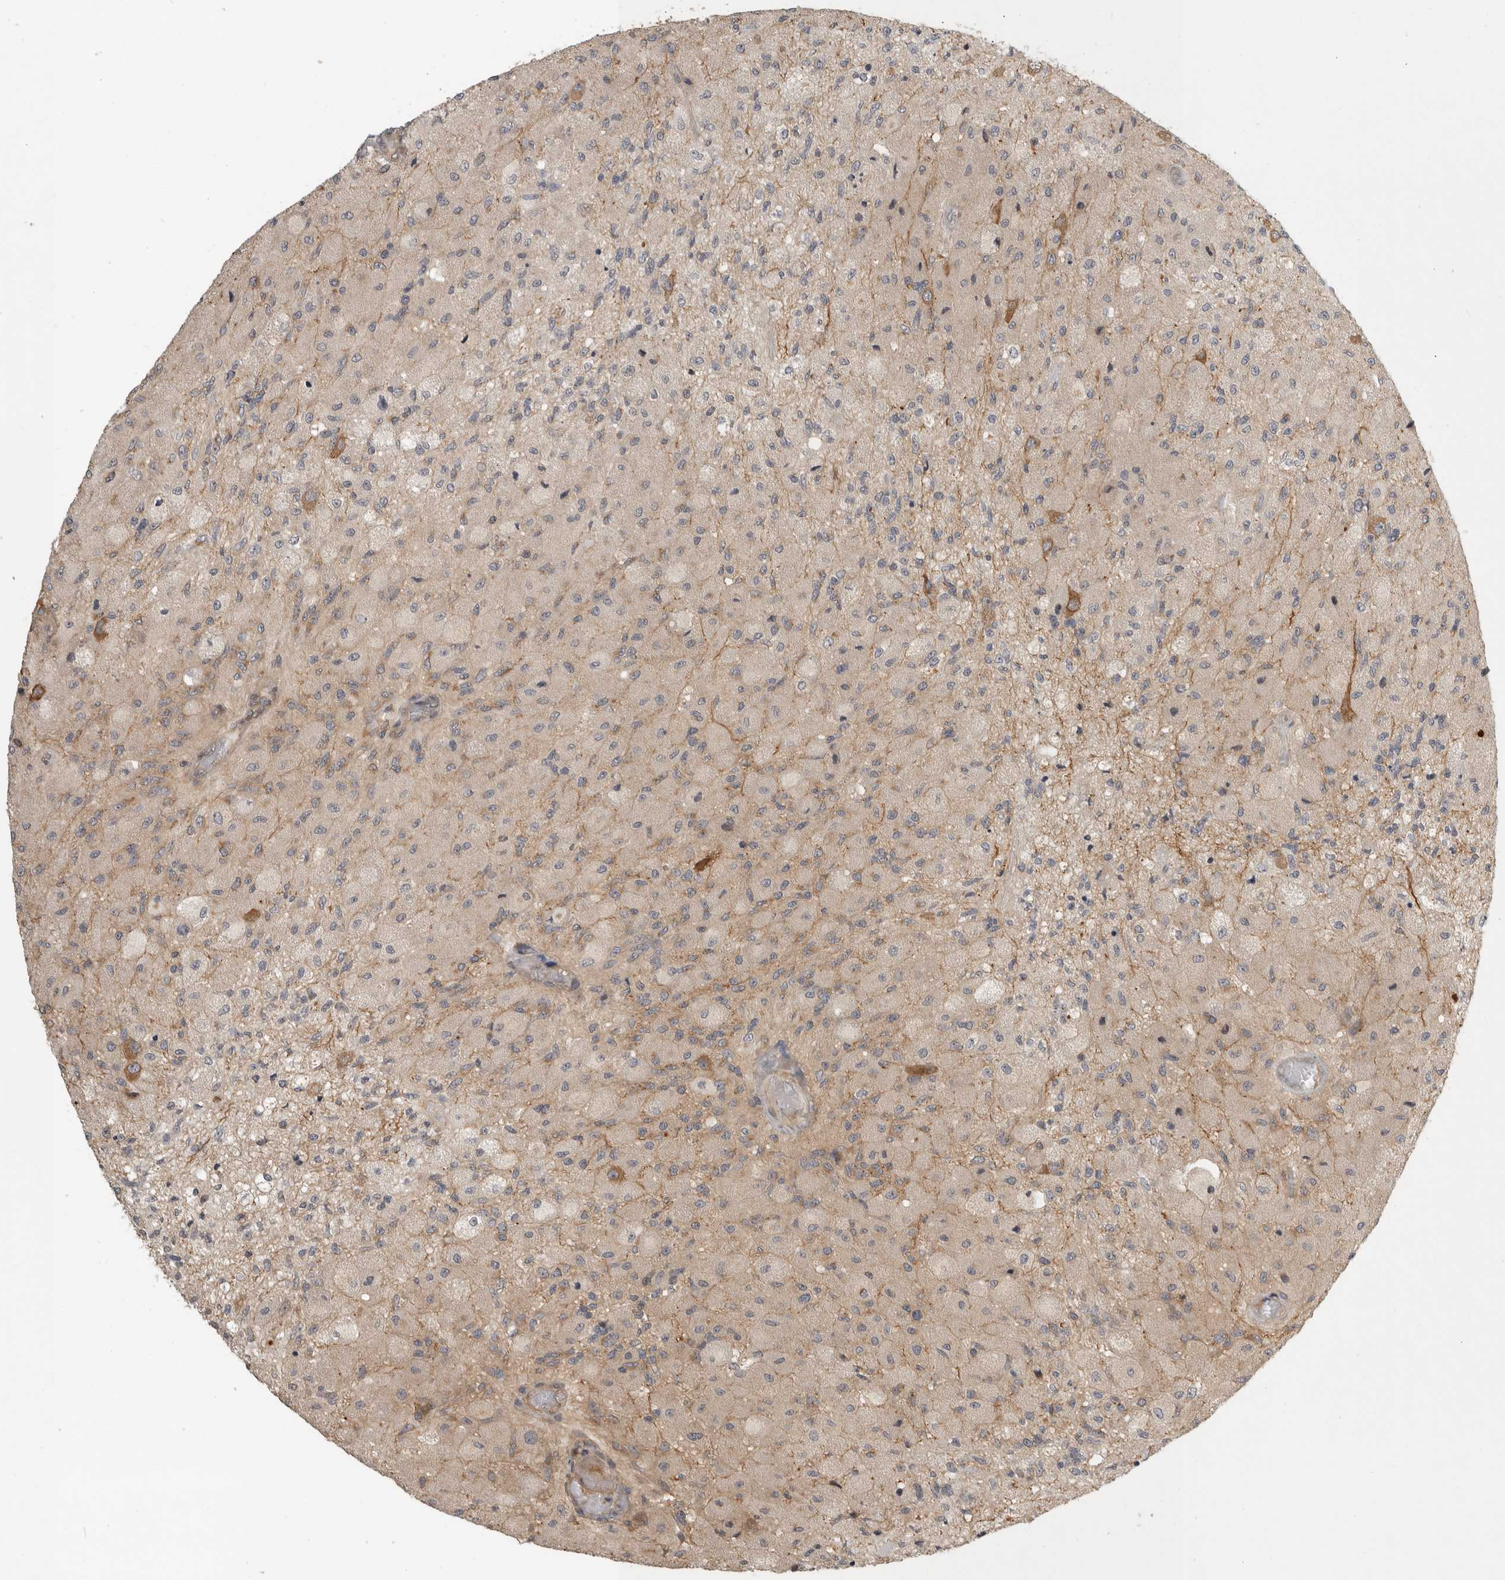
{"staining": {"intensity": "weak", "quantity": ">75%", "location": "cytoplasmic/membranous"}, "tissue": "glioma", "cell_type": "Tumor cells", "image_type": "cancer", "snomed": [{"axis": "morphology", "description": "Normal tissue, NOS"}, {"axis": "morphology", "description": "Glioma, malignant, High grade"}, {"axis": "topography", "description": "Cerebral cortex"}], "caption": "Brown immunohistochemical staining in glioma shows weak cytoplasmic/membranous staining in approximately >75% of tumor cells.", "gene": "CUEDC1", "patient": {"sex": "male", "age": 77}}